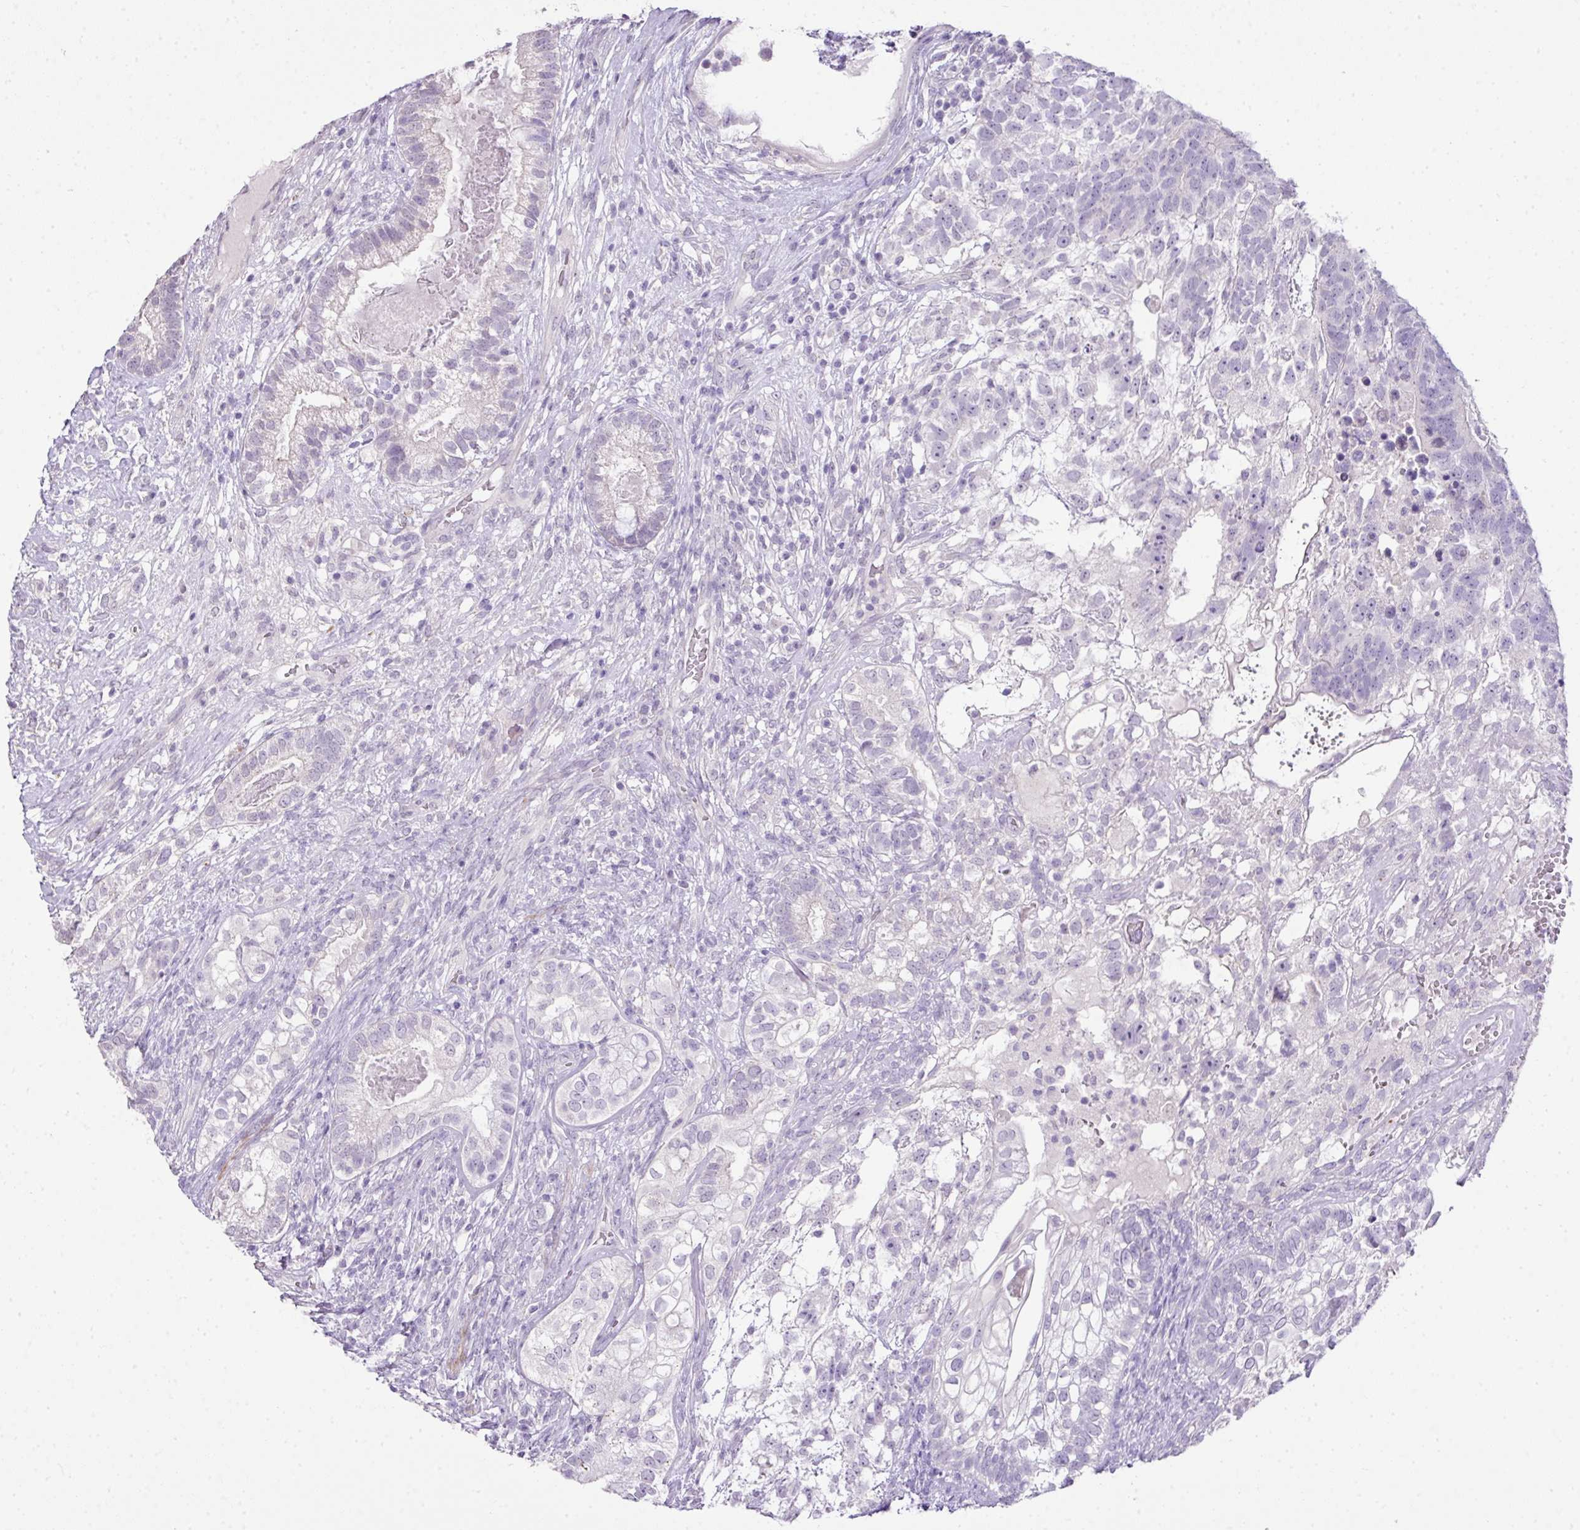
{"staining": {"intensity": "negative", "quantity": "none", "location": "none"}, "tissue": "testis cancer", "cell_type": "Tumor cells", "image_type": "cancer", "snomed": [{"axis": "morphology", "description": "Seminoma, NOS"}, {"axis": "morphology", "description": "Carcinoma, Embryonal, NOS"}, {"axis": "topography", "description": "Testis"}], "caption": "IHC micrograph of neoplastic tissue: testis cancer (seminoma) stained with DAB (3,3'-diaminobenzidine) shows no significant protein expression in tumor cells. (Brightfield microscopy of DAB (3,3'-diaminobenzidine) IHC at high magnification).", "gene": "DIP2A", "patient": {"sex": "male", "age": 41}}